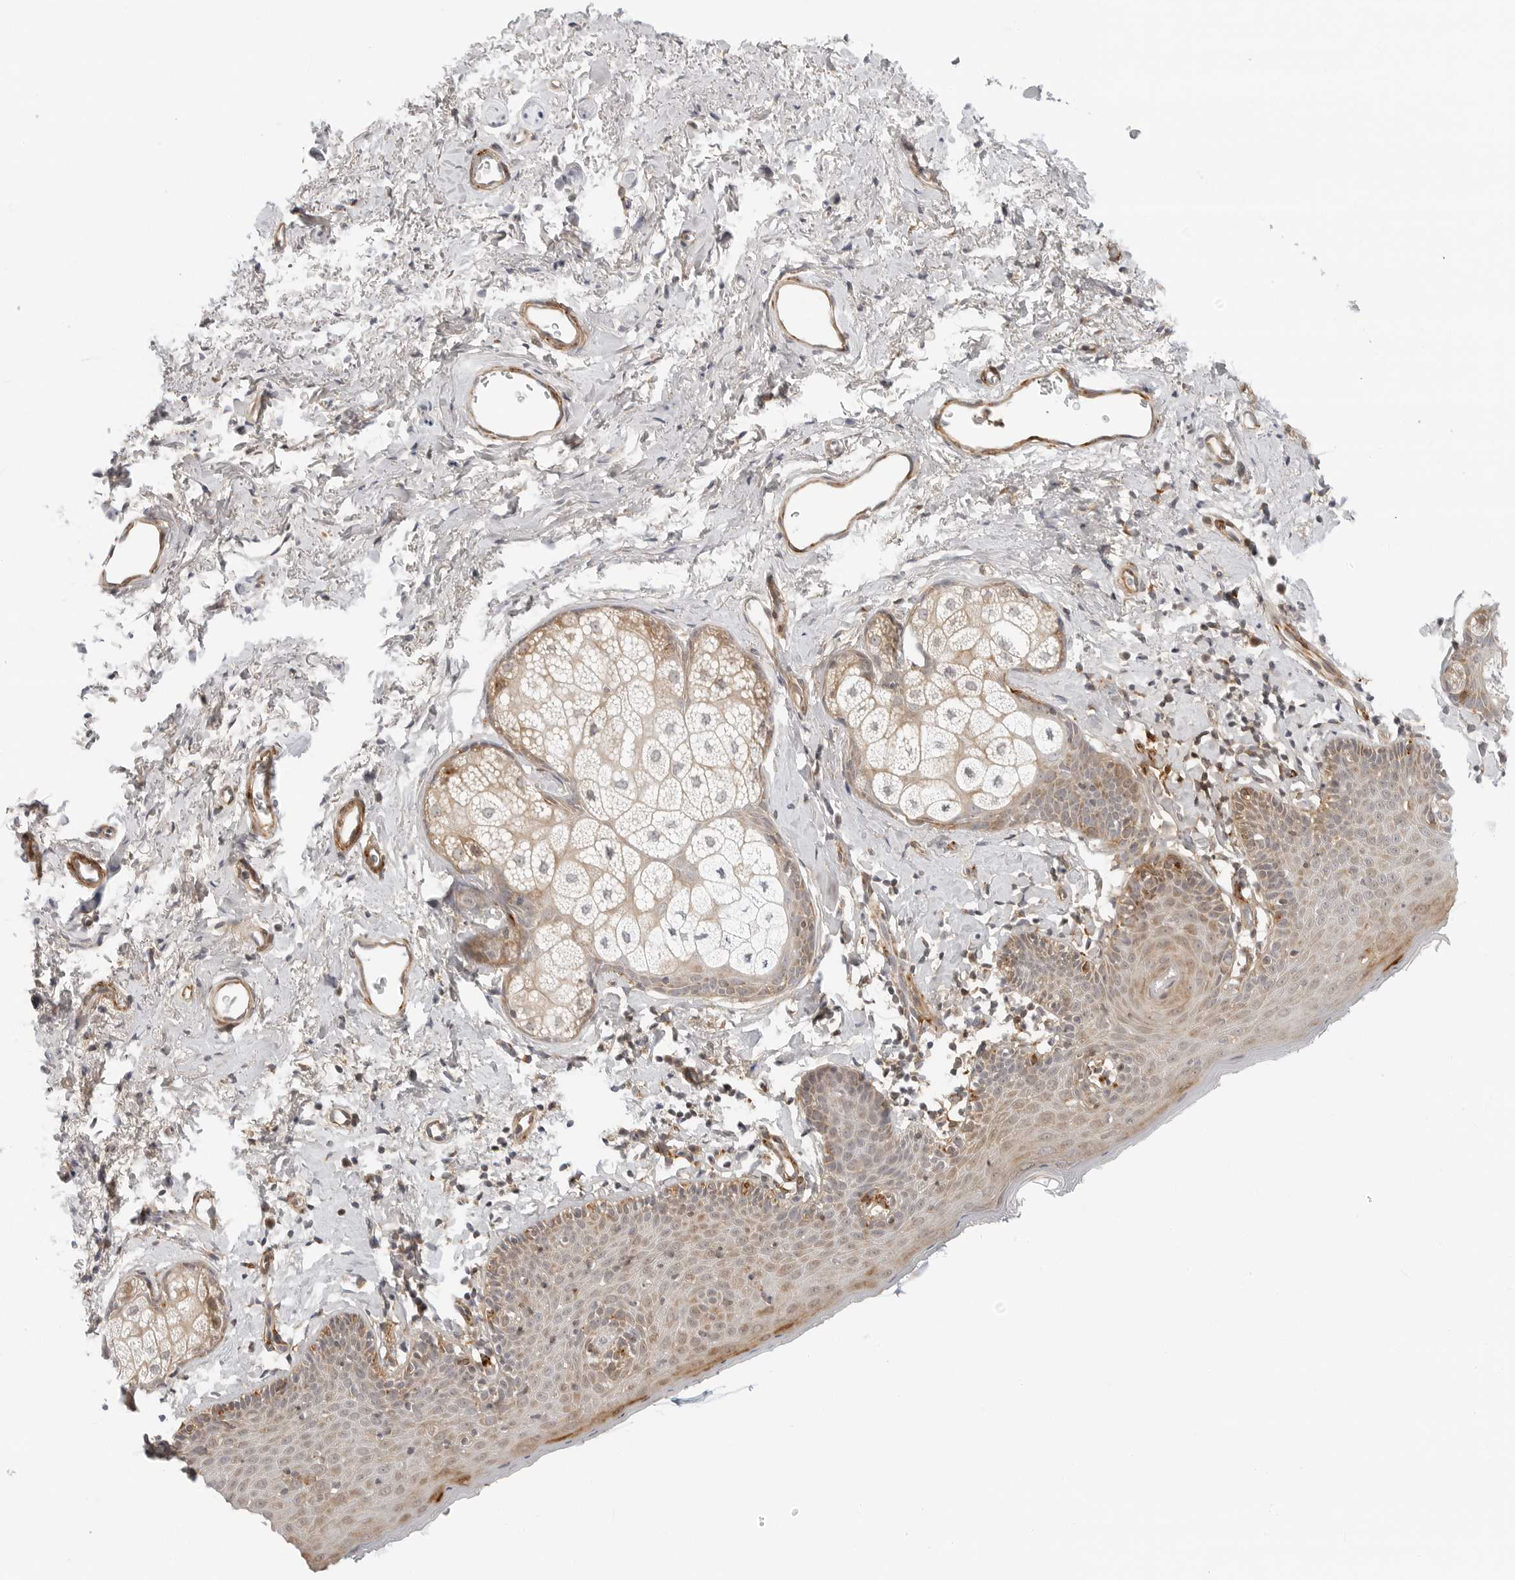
{"staining": {"intensity": "moderate", "quantity": "25%-75%", "location": "cytoplasmic/membranous"}, "tissue": "skin", "cell_type": "Epidermal cells", "image_type": "normal", "snomed": [{"axis": "morphology", "description": "Normal tissue, NOS"}, {"axis": "topography", "description": "Vulva"}], "caption": "This image shows immunohistochemistry staining of unremarkable human skin, with medium moderate cytoplasmic/membranous staining in approximately 25%-75% of epidermal cells.", "gene": "C1QTNF1", "patient": {"sex": "female", "age": 66}}